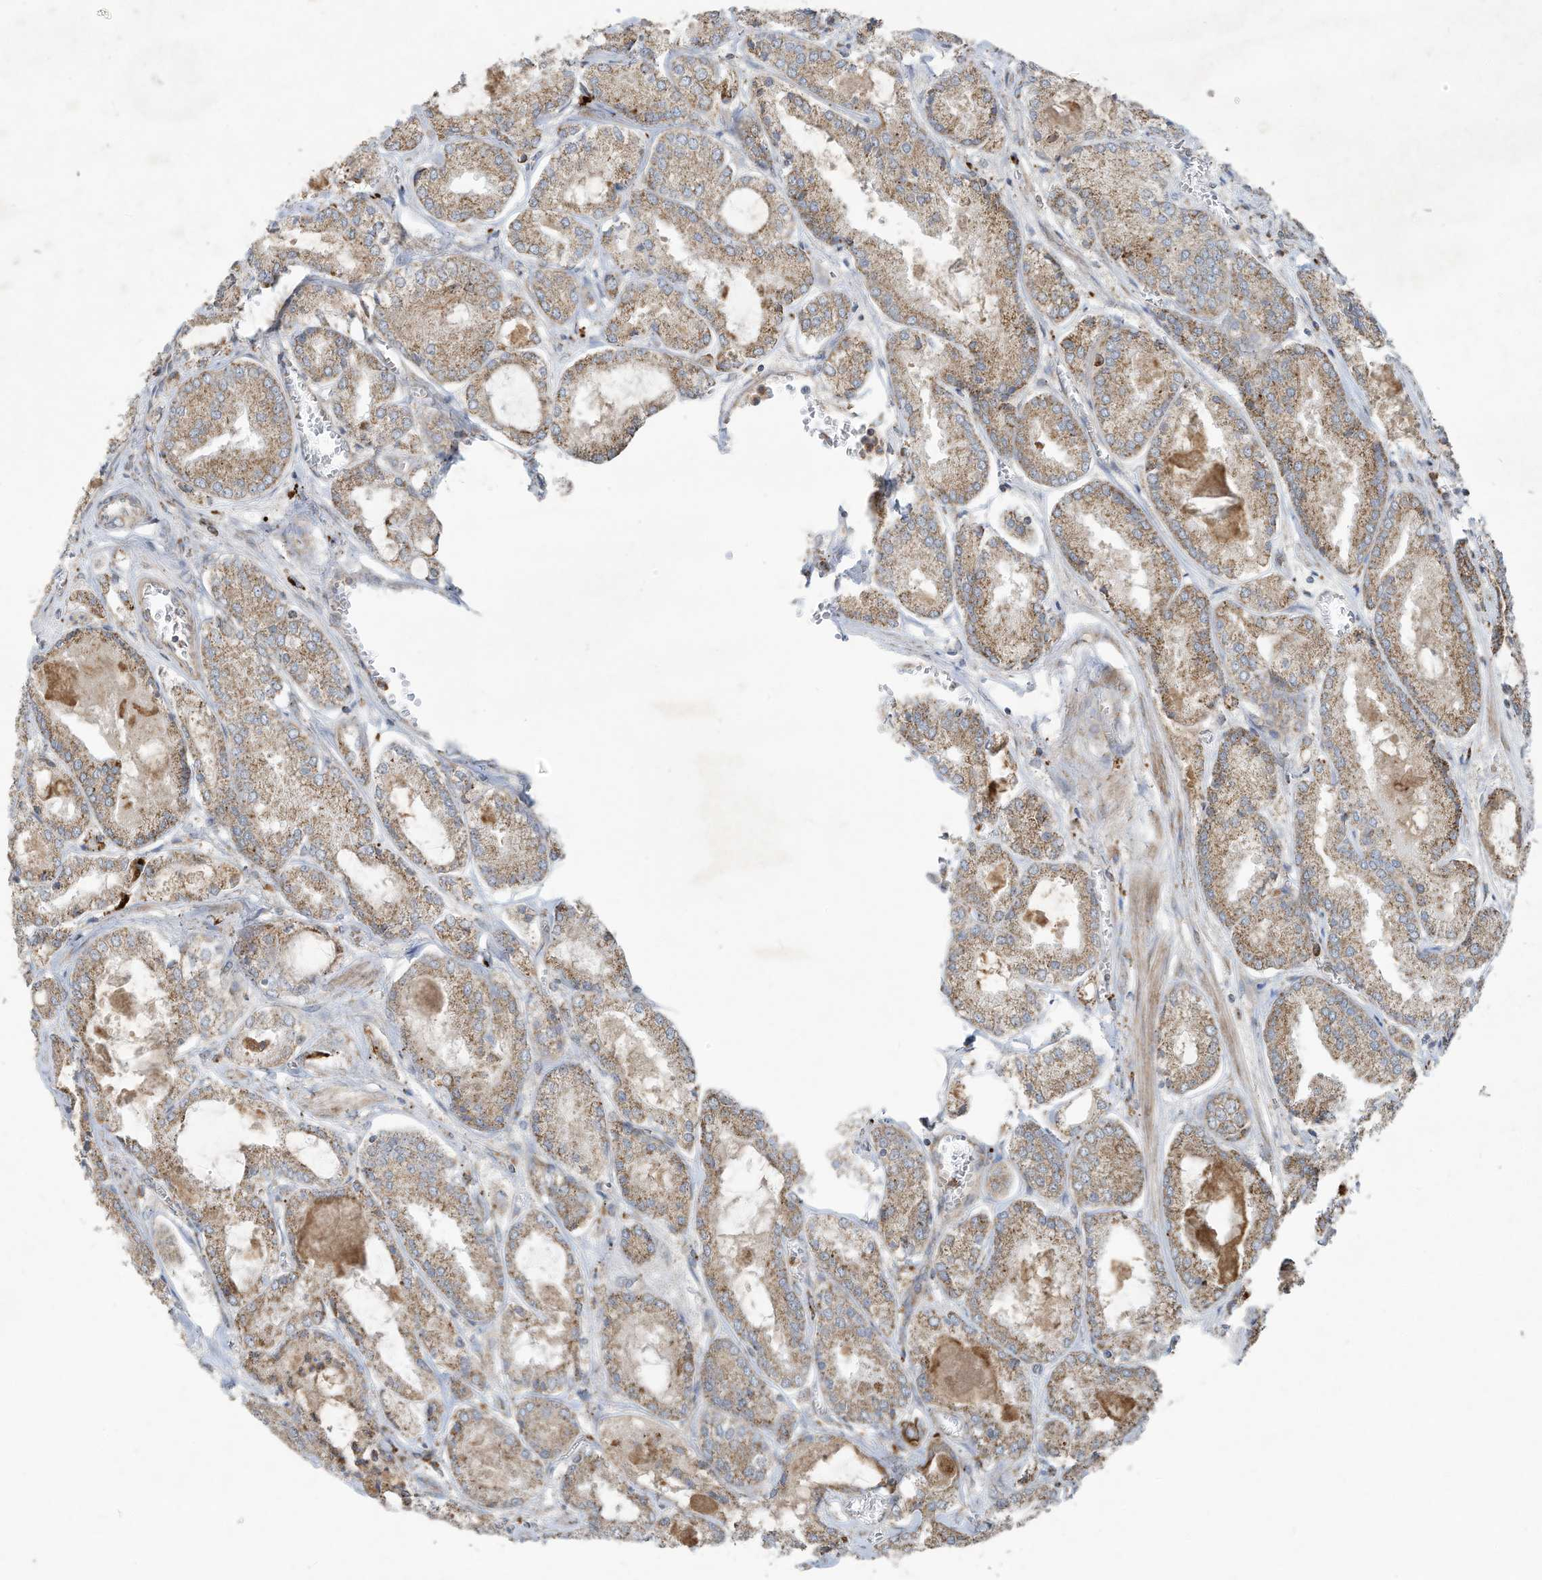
{"staining": {"intensity": "moderate", "quantity": ">75%", "location": "cytoplasmic/membranous"}, "tissue": "prostate cancer", "cell_type": "Tumor cells", "image_type": "cancer", "snomed": [{"axis": "morphology", "description": "Adenocarcinoma, Low grade"}, {"axis": "topography", "description": "Prostate"}], "caption": "Low-grade adenocarcinoma (prostate) stained with a brown dye displays moderate cytoplasmic/membranous positive staining in about >75% of tumor cells.", "gene": "C2orf74", "patient": {"sex": "male", "age": 67}}